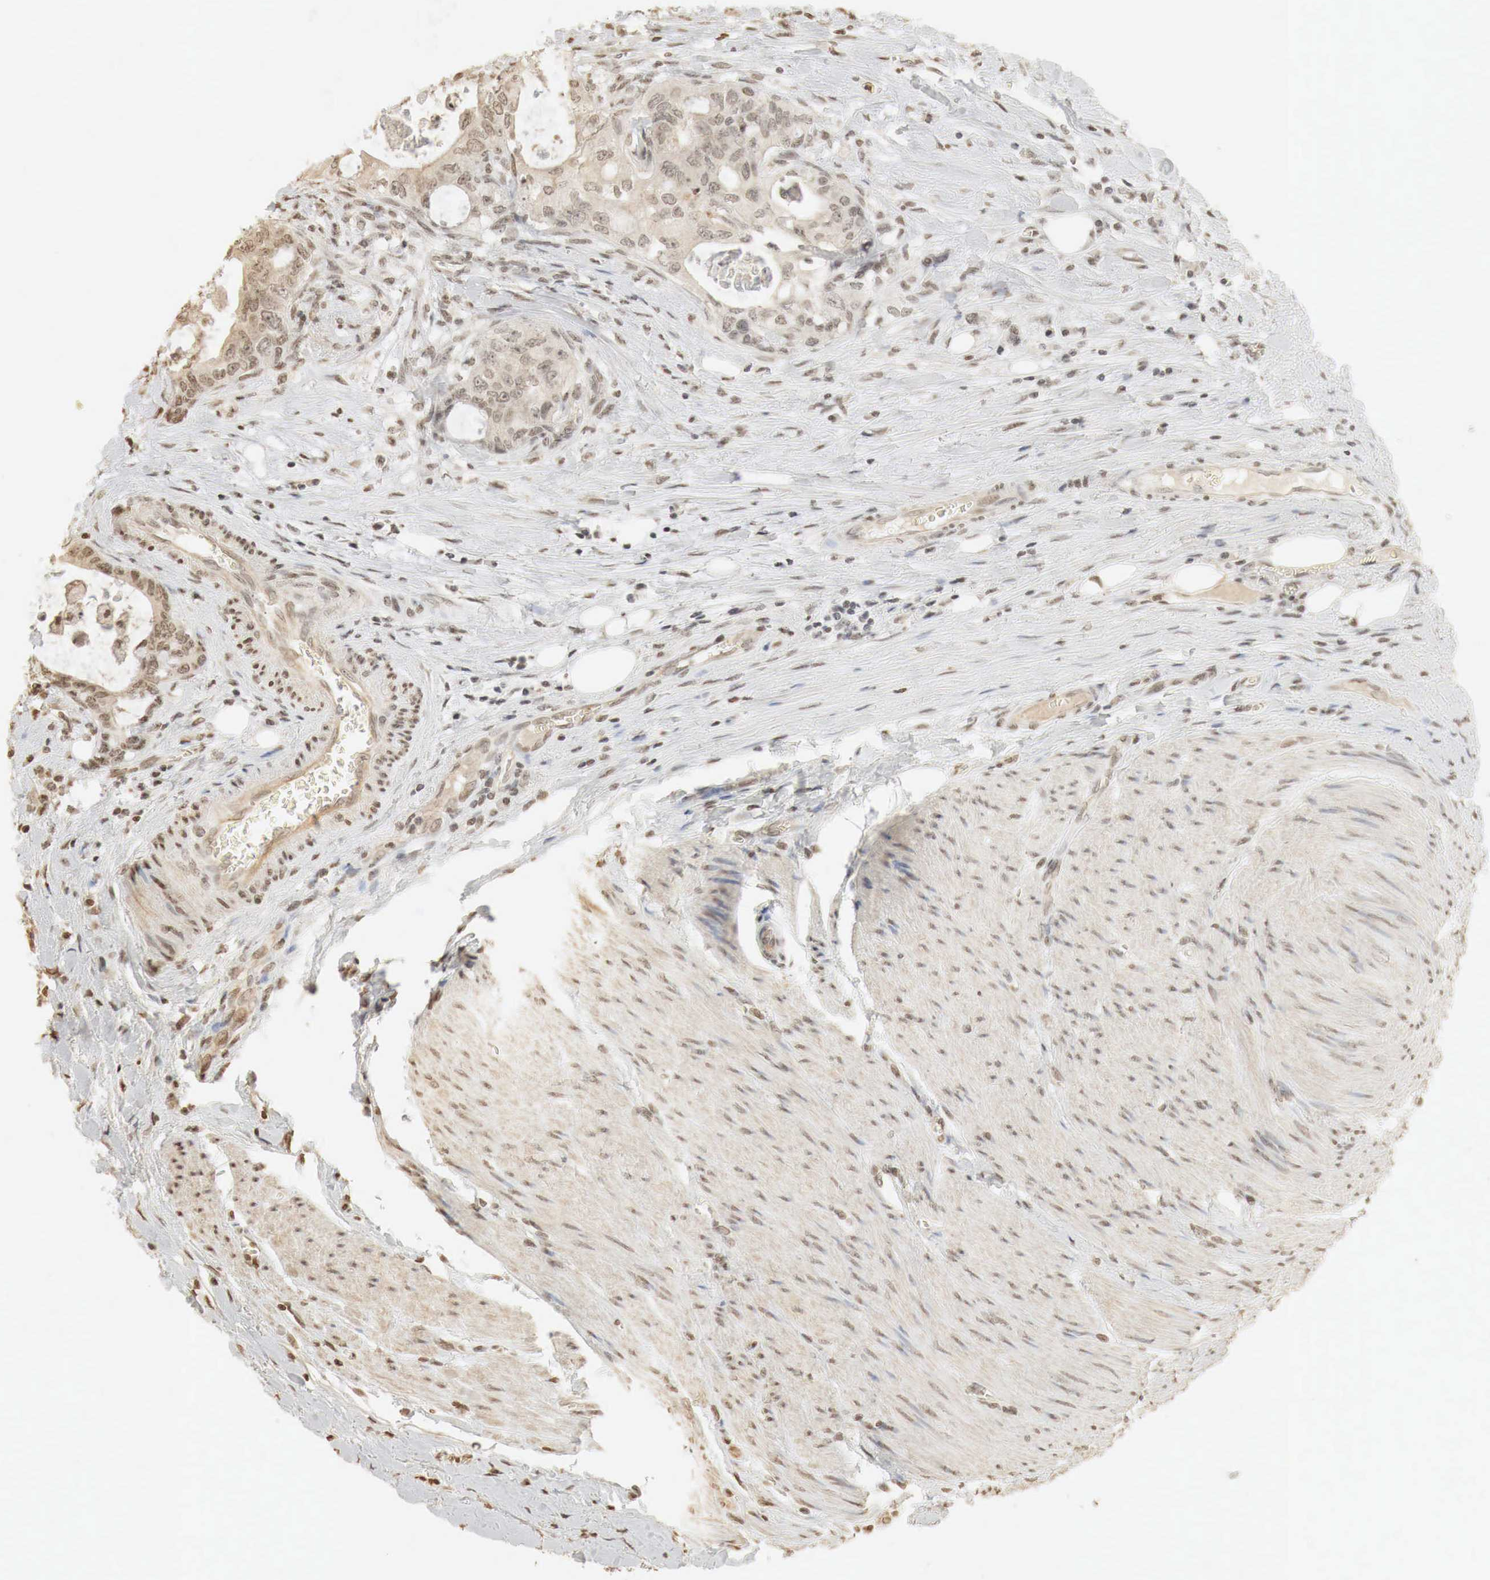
{"staining": {"intensity": "negative", "quantity": "none", "location": "none"}, "tissue": "colorectal cancer", "cell_type": "Tumor cells", "image_type": "cancer", "snomed": [{"axis": "morphology", "description": "Adenocarcinoma, NOS"}, {"axis": "topography", "description": "Rectum"}], "caption": "High power microscopy histopathology image of an immunohistochemistry (IHC) image of colorectal cancer, revealing no significant expression in tumor cells. (Stains: DAB immunohistochemistry (IHC) with hematoxylin counter stain, Microscopy: brightfield microscopy at high magnification).", "gene": "ERBB4", "patient": {"sex": "female", "age": 57}}